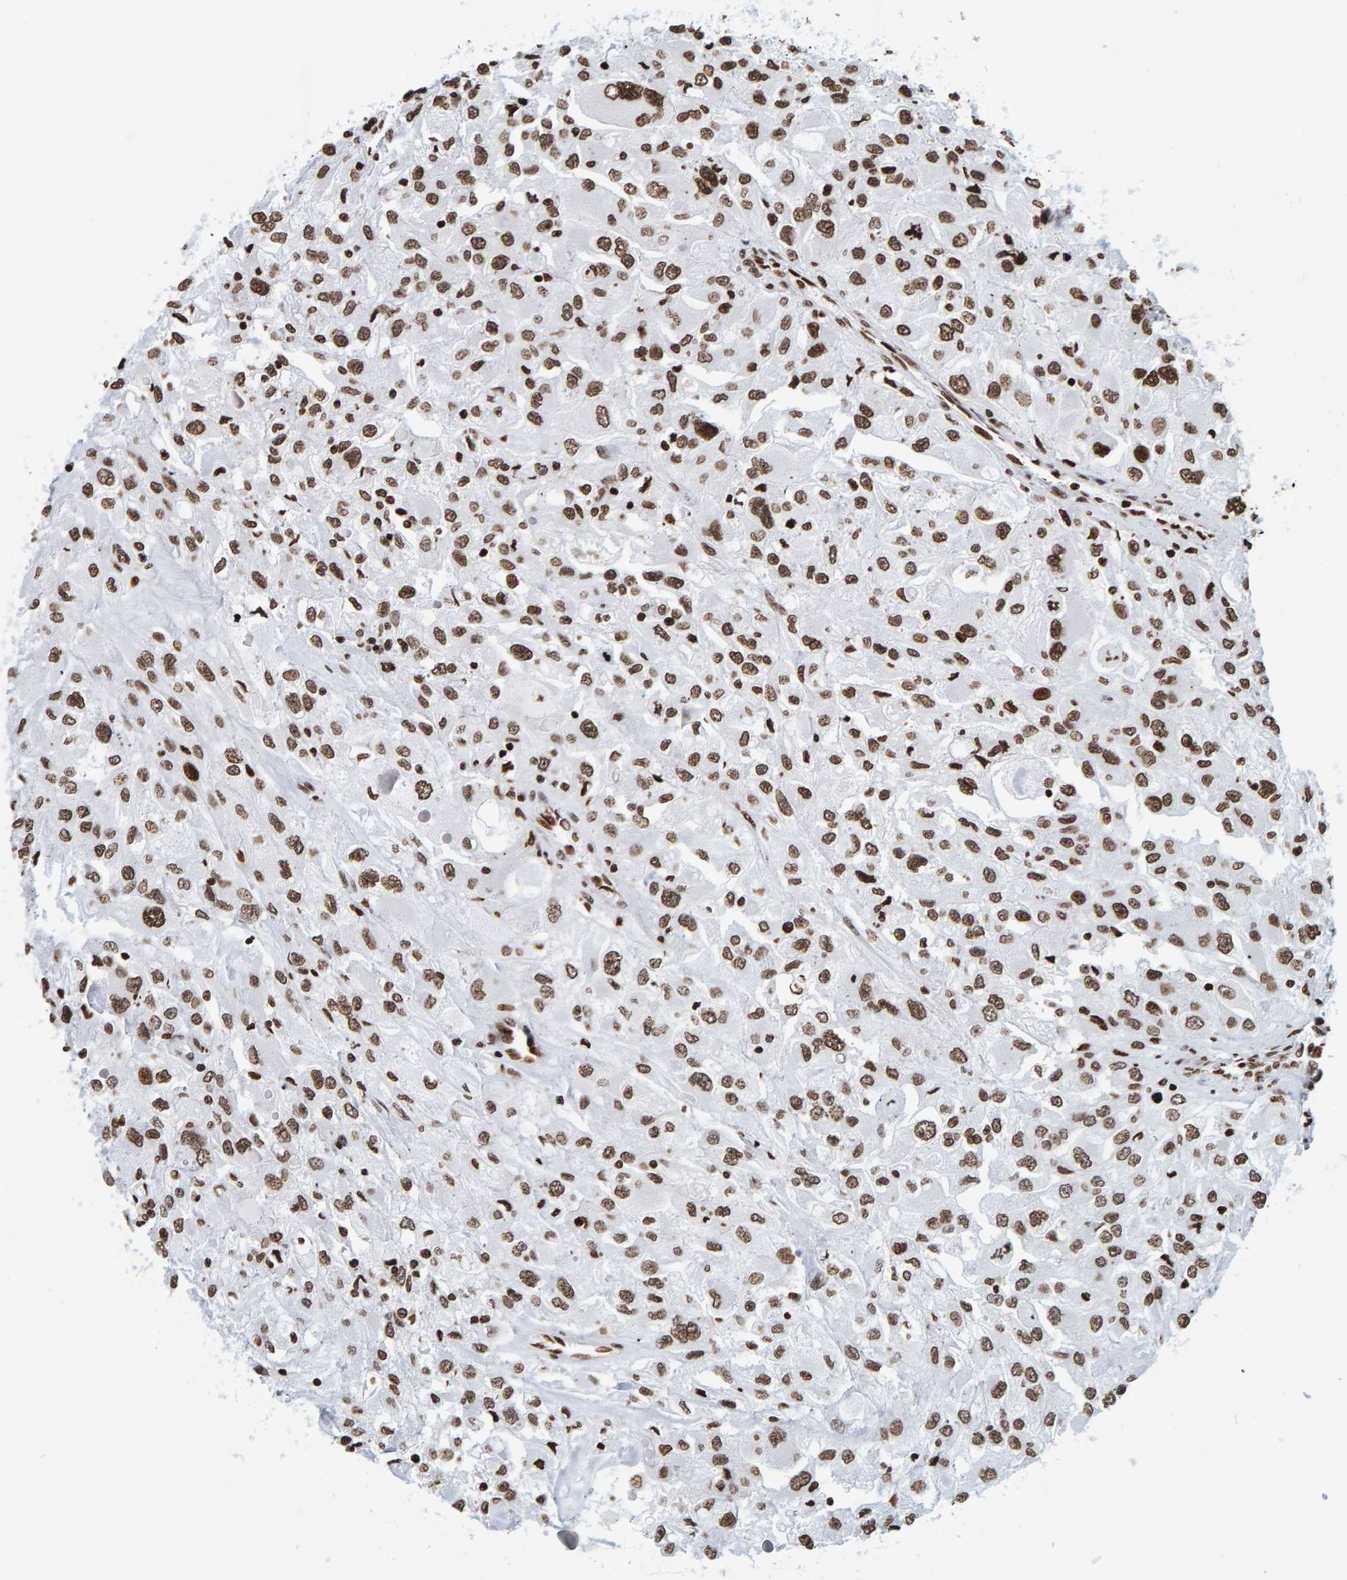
{"staining": {"intensity": "strong", "quantity": ">75%", "location": "nuclear"}, "tissue": "renal cancer", "cell_type": "Tumor cells", "image_type": "cancer", "snomed": [{"axis": "morphology", "description": "Adenocarcinoma, NOS"}, {"axis": "topography", "description": "Kidney"}], "caption": "The histopathology image shows immunohistochemical staining of adenocarcinoma (renal). There is strong nuclear positivity is seen in about >75% of tumor cells.", "gene": "BRF2", "patient": {"sex": "female", "age": 52}}